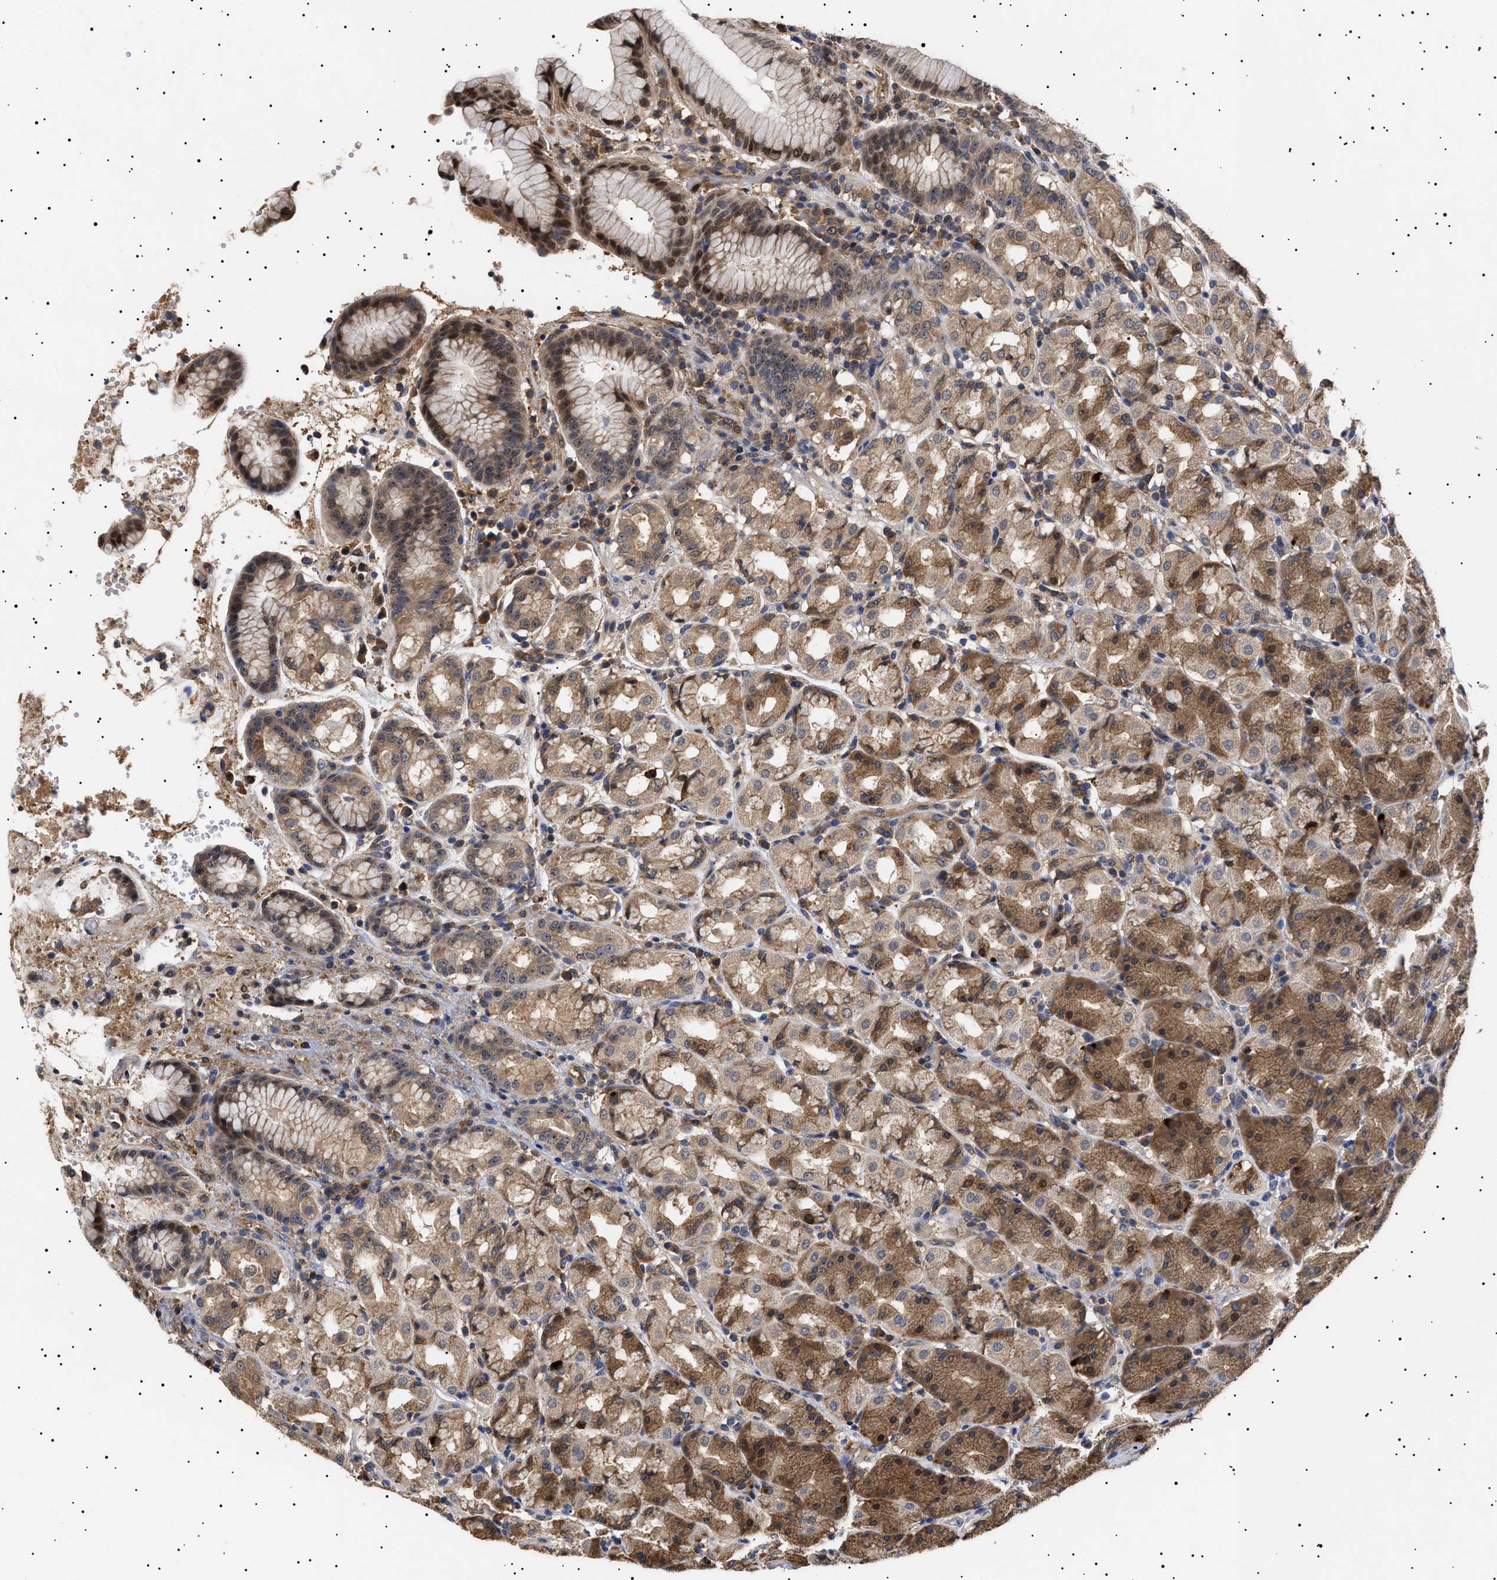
{"staining": {"intensity": "moderate", "quantity": ">75%", "location": "cytoplasmic/membranous,nuclear"}, "tissue": "stomach", "cell_type": "Glandular cells", "image_type": "normal", "snomed": [{"axis": "morphology", "description": "Normal tissue, NOS"}, {"axis": "topography", "description": "Stomach"}, {"axis": "topography", "description": "Stomach, lower"}], "caption": "The immunohistochemical stain labels moderate cytoplasmic/membranous,nuclear expression in glandular cells of benign stomach.", "gene": "KRBA1", "patient": {"sex": "female", "age": 56}}